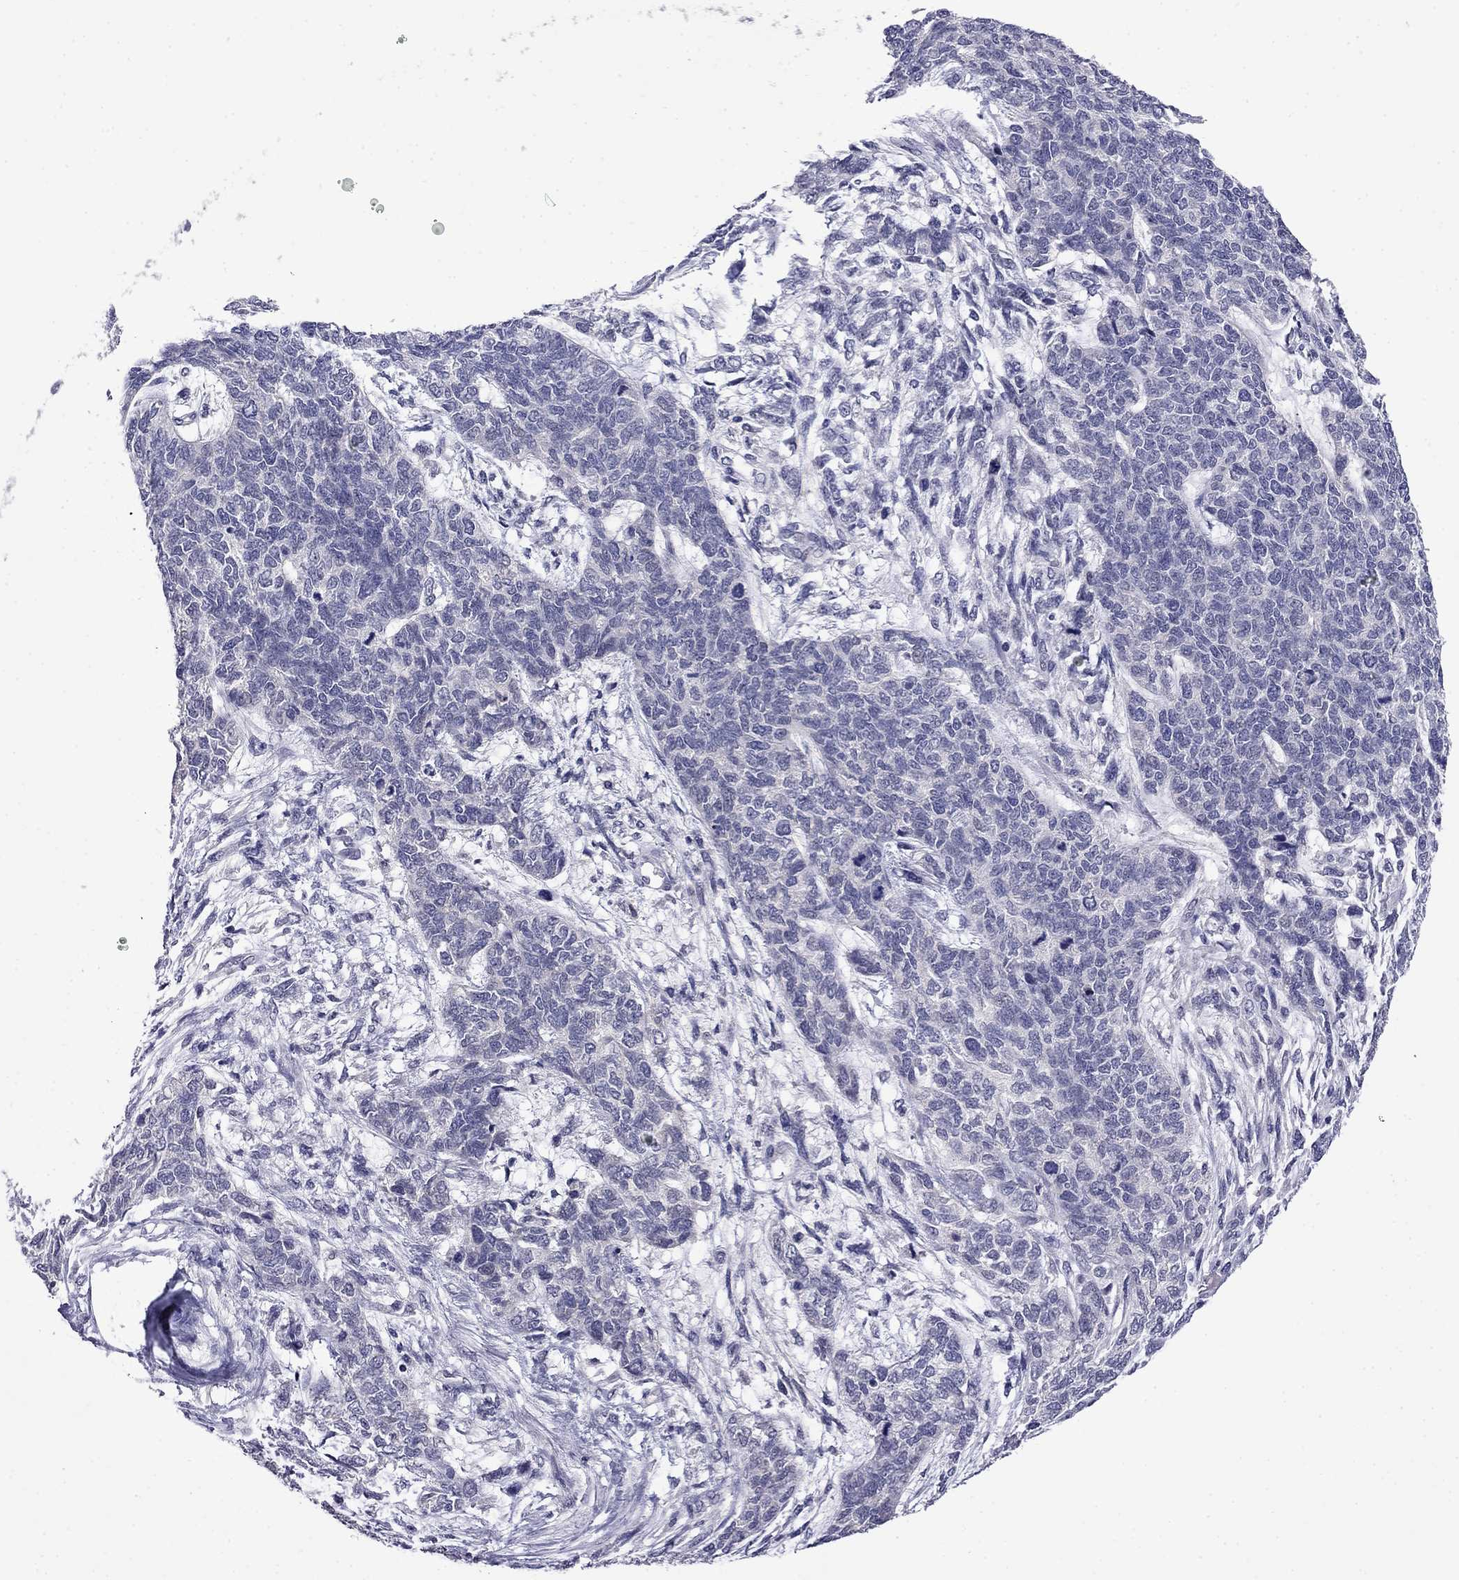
{"staining": {"intensity": "negative", "quantity": "none", "location": "none"}, "tissue": "cervical cancer", "cell_type": "Tumor cells", "image_type": "cancer", "snomed": [{"axis": "morphology", "description": "Squamous cell carcinoma, NOS"}, {"axis": "topography", "description": "Cervix"}], "caption": "Cervical squamous cell carcinoma was stained to show a protein in brown. There is no significant expression in tumor cells.", "gene": "STAR", "patient": {"sex": "female", "age": 63}}